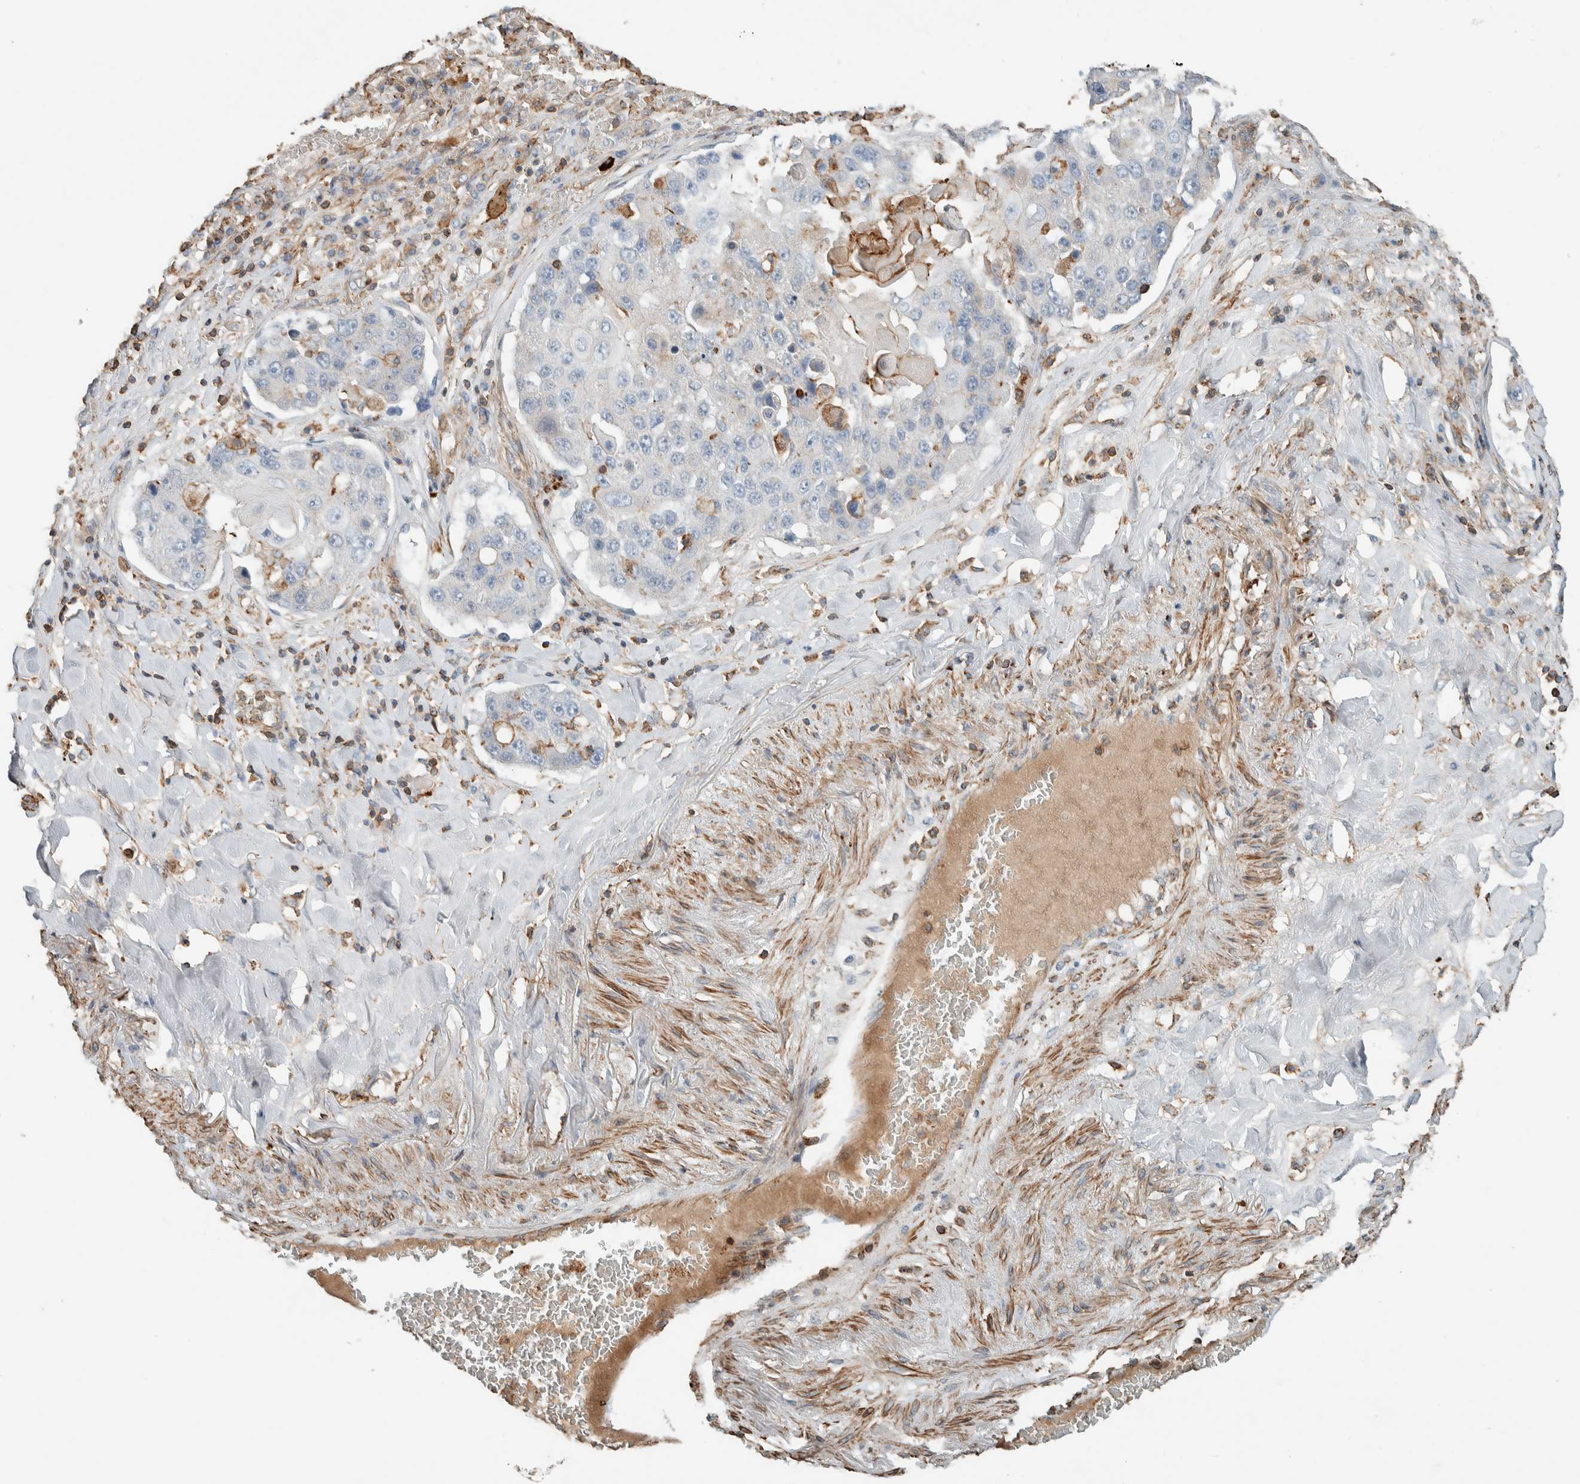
{"staining": {"intensity": "negative", "quantity": "none", "location": "none"}, "tissue": "lung cancer", "cell_type": "Tumor cells", "image_type": "cancer", "snomed": [{"axis": "morphology", "description": "Squamous cell carcinoma, NOS"}, {"axis": "topography", "description": "Lung"}], "caption": "Tumor cells show no significant expression in lung cancer. (Immunohistochemistry, brightfield microscopy, high magnification).", "gene": "CTBP2", "patient": {"sex": "male", "age": 61}}